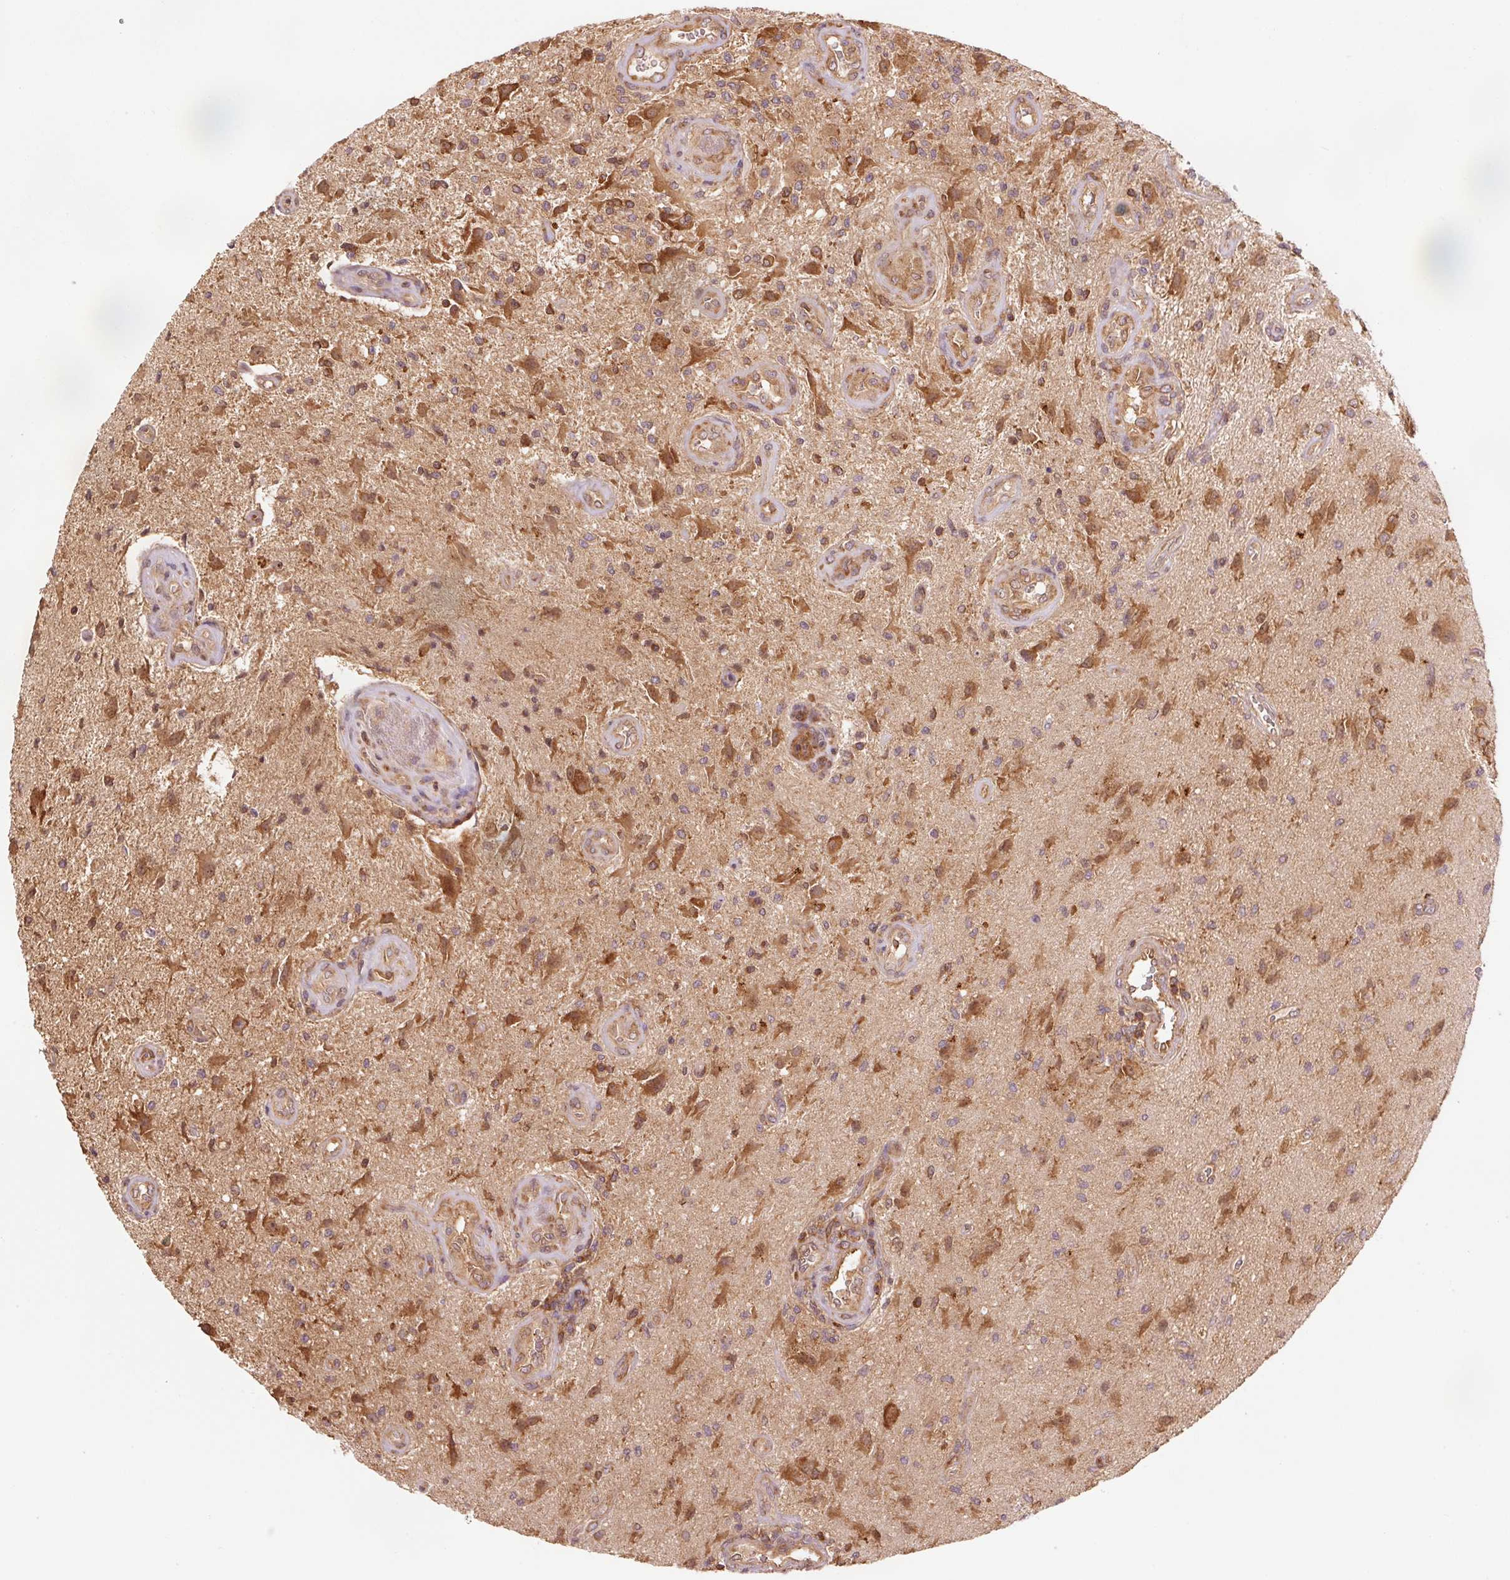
{"staining": {"intensity": "strong", "quantity": ">75%", "location": "cytoplasmic/membranous"}, "tissue": "glioma", "cell_type": "Tumor cells", "image_type": "cancer", "snomed": [{"axis": "morphology", "description": "Glioma, malignant, High grade"}, {"axis": "topography", "description": "Brain"}], "caption": "Immunohistochemistry of malignant high-grade glioma reveals high levels of strong cytoplasmic/membranous expression in about >75% of tumor cells.", "gene": "PDAP1", "patient": {"sex": "male", "age": 67}}